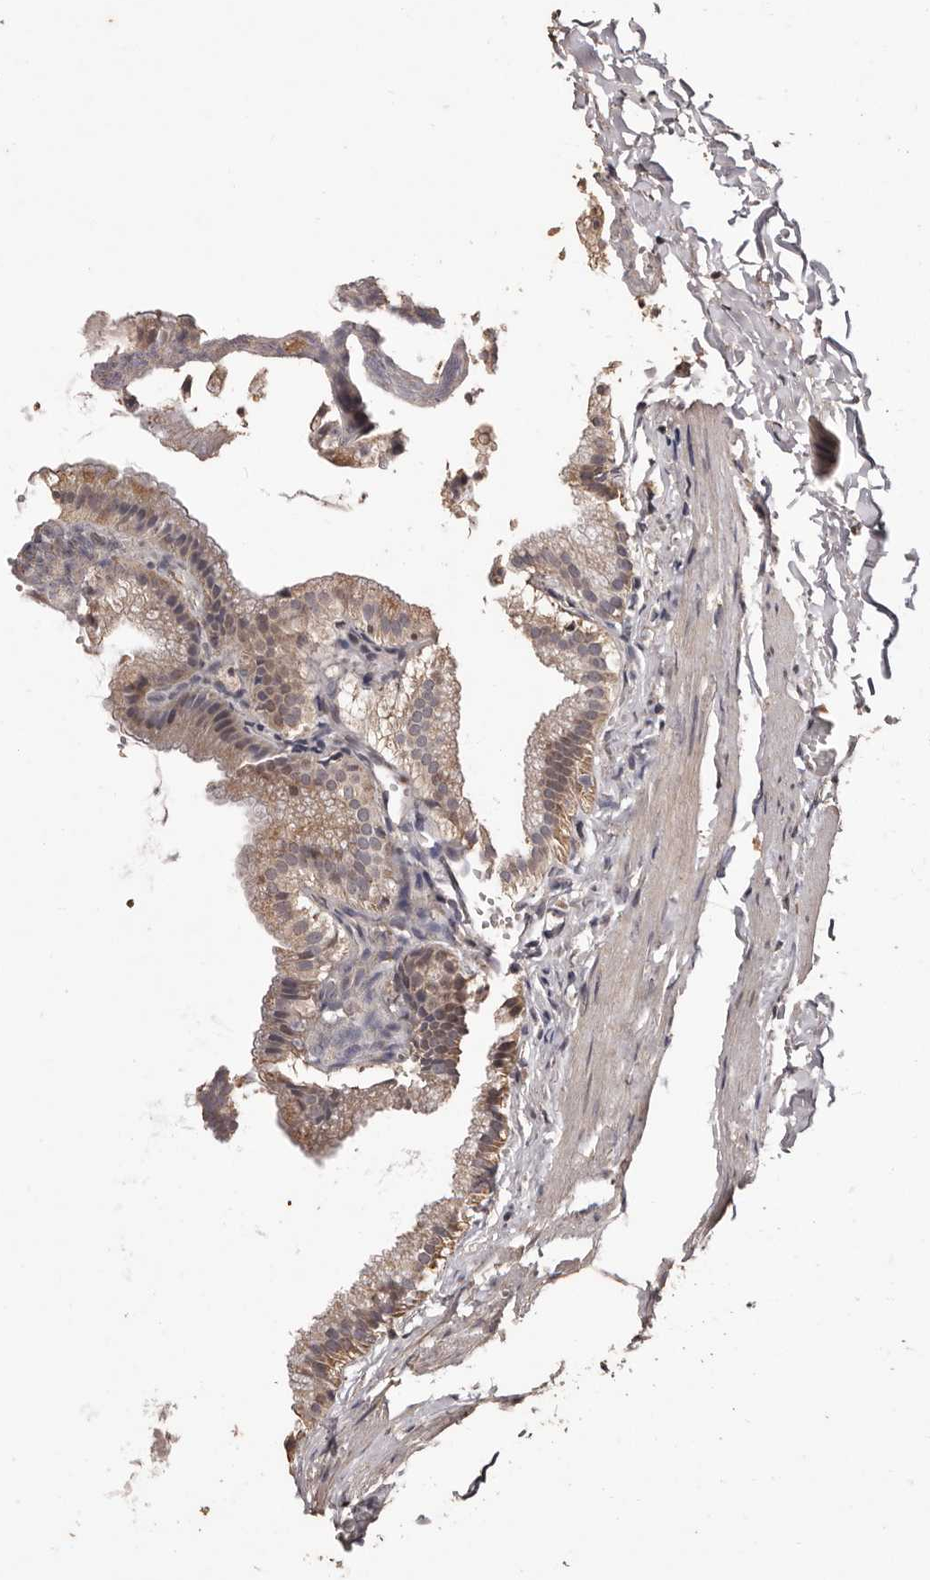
{"staining": {"intensity": "moderate", "quantity": ">75%", "location": "cytoplasmic/membranous"}, "tissue": "gallbladder", "cell_type": "Glandular cells", "image_type": "normal", "snomed": [{"axis": "morphology", "description": "Normal tissue, NOS"}, {"axis": "topography", "description": "Gallbladder"}], "caption": "The micrograph displays staining of normal gallbladder, revealing moderate cytoplasmic/membranous protein positivity (brown color) within glandular cells.", "gene": "NAV1", "patient": {"sex": "male", "age": 38}}